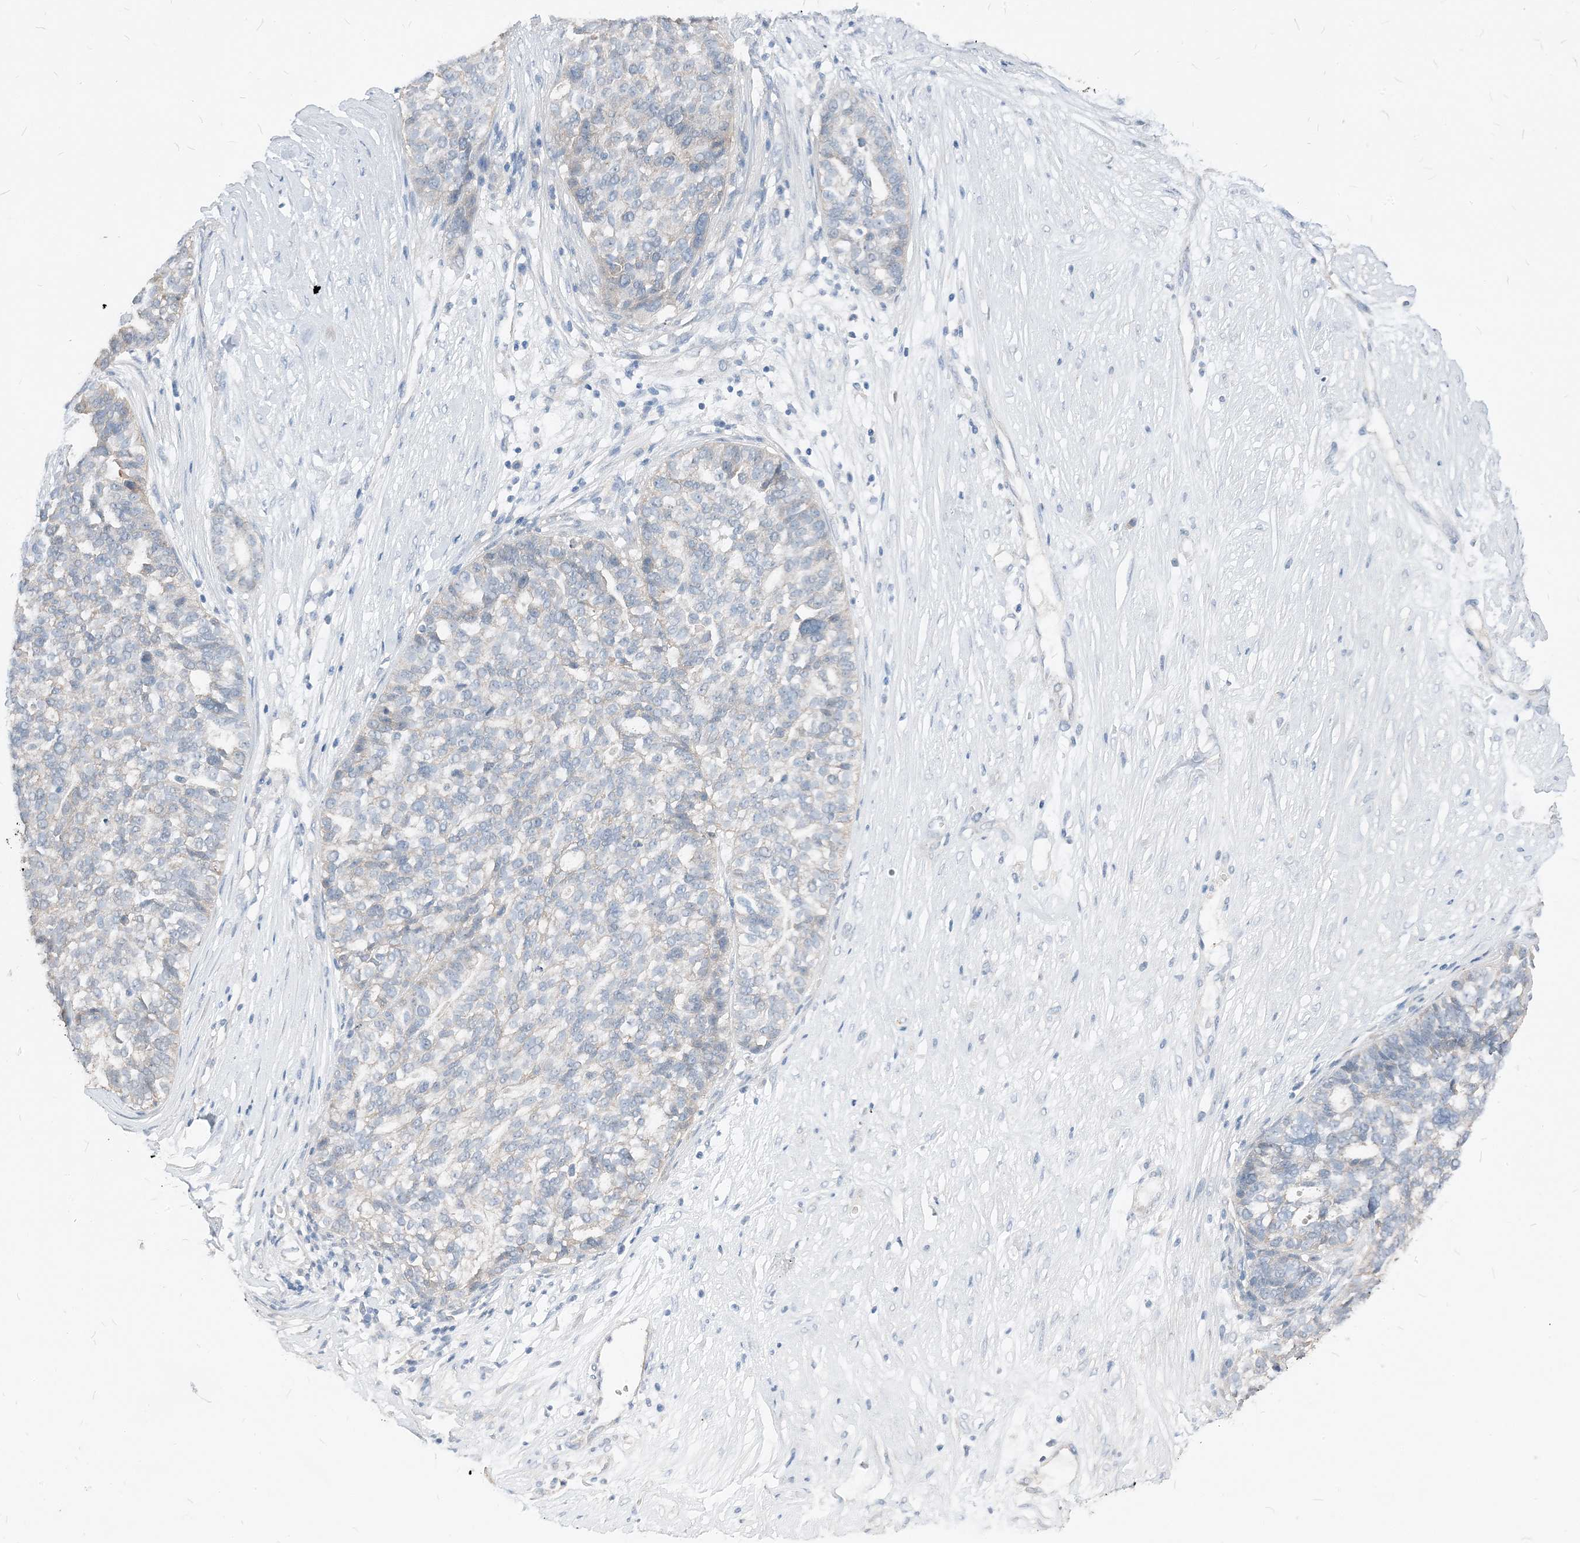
{"staining": {"intensity": "negative", "quantity": "none", "location": "none"}, "tissue": "ovarian cancer", "cell_type": "Tumor cells", "image_type": "cancer", "snomed": [{"axis": "morphology", "description": "Cystadenocarcinoma, serous, NOS"}, {"axis": "topography", "description": "Ovary"}], "caption": "Tumor cells show no significant protein positivity in serous cystadenocarcinoma (ovarian).", "gene": "NCOA7", "patient": {"sex": "female", "age": 59}}